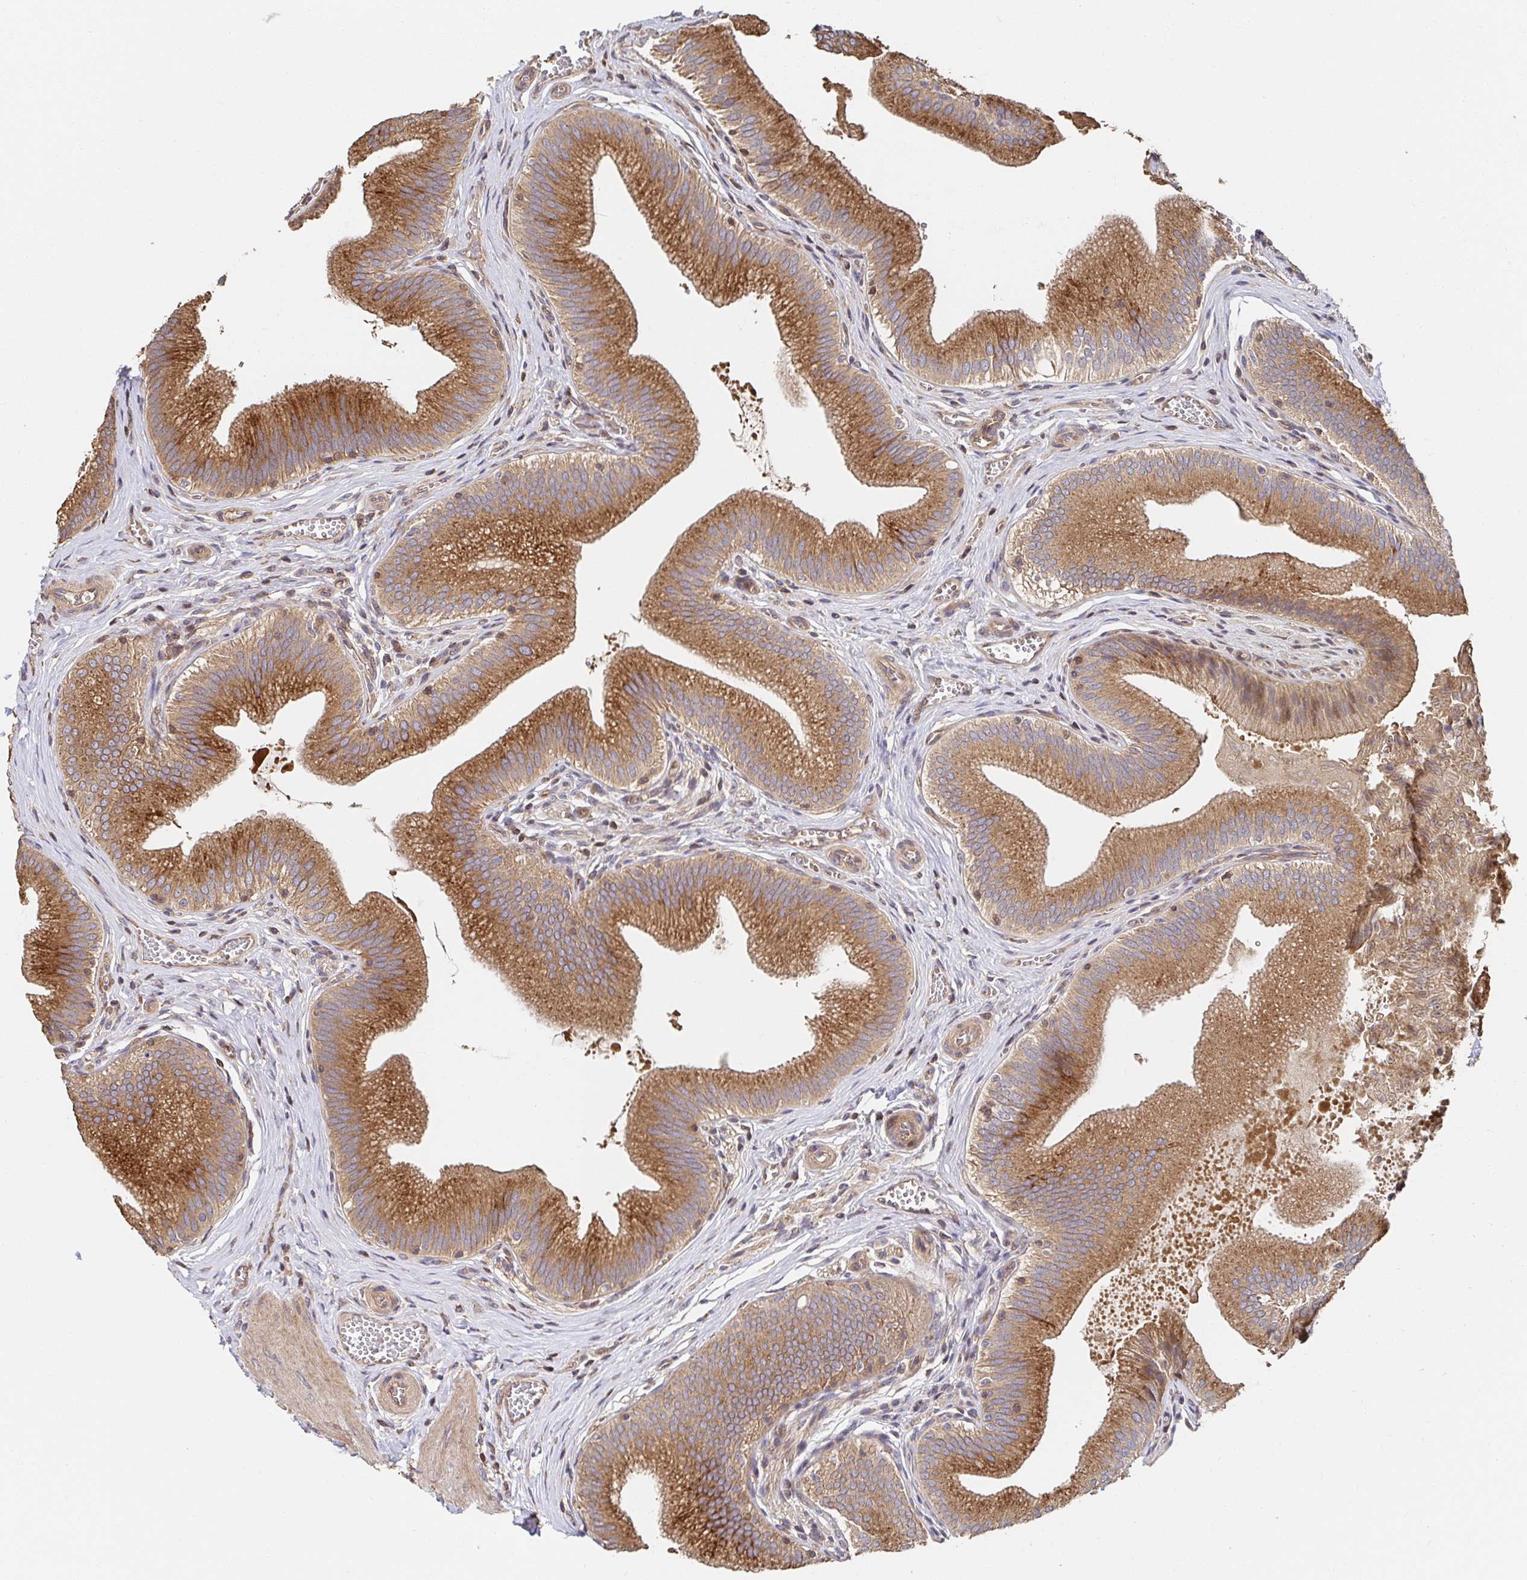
{"staining": {"intensity": "strong", "quantity": ">75%", "location": "cytoplasmic/membranous"}, "tissue": "gallbladder", "cell_type": "Glandular cells", "image_type": "normal", "snomed": [{"axis": "morphology", "description": "Normal tissue, NOS"}, {"axis": "topography", "description": "Gallbladder"}], "caption": "Glandular cells demonstrate high levels of strong cytoplasmic/membranous staining in about >75% of cells in benign human gallbladder.", "gene": "APBB1", "patient": {"sex": "male", "age": 17}}